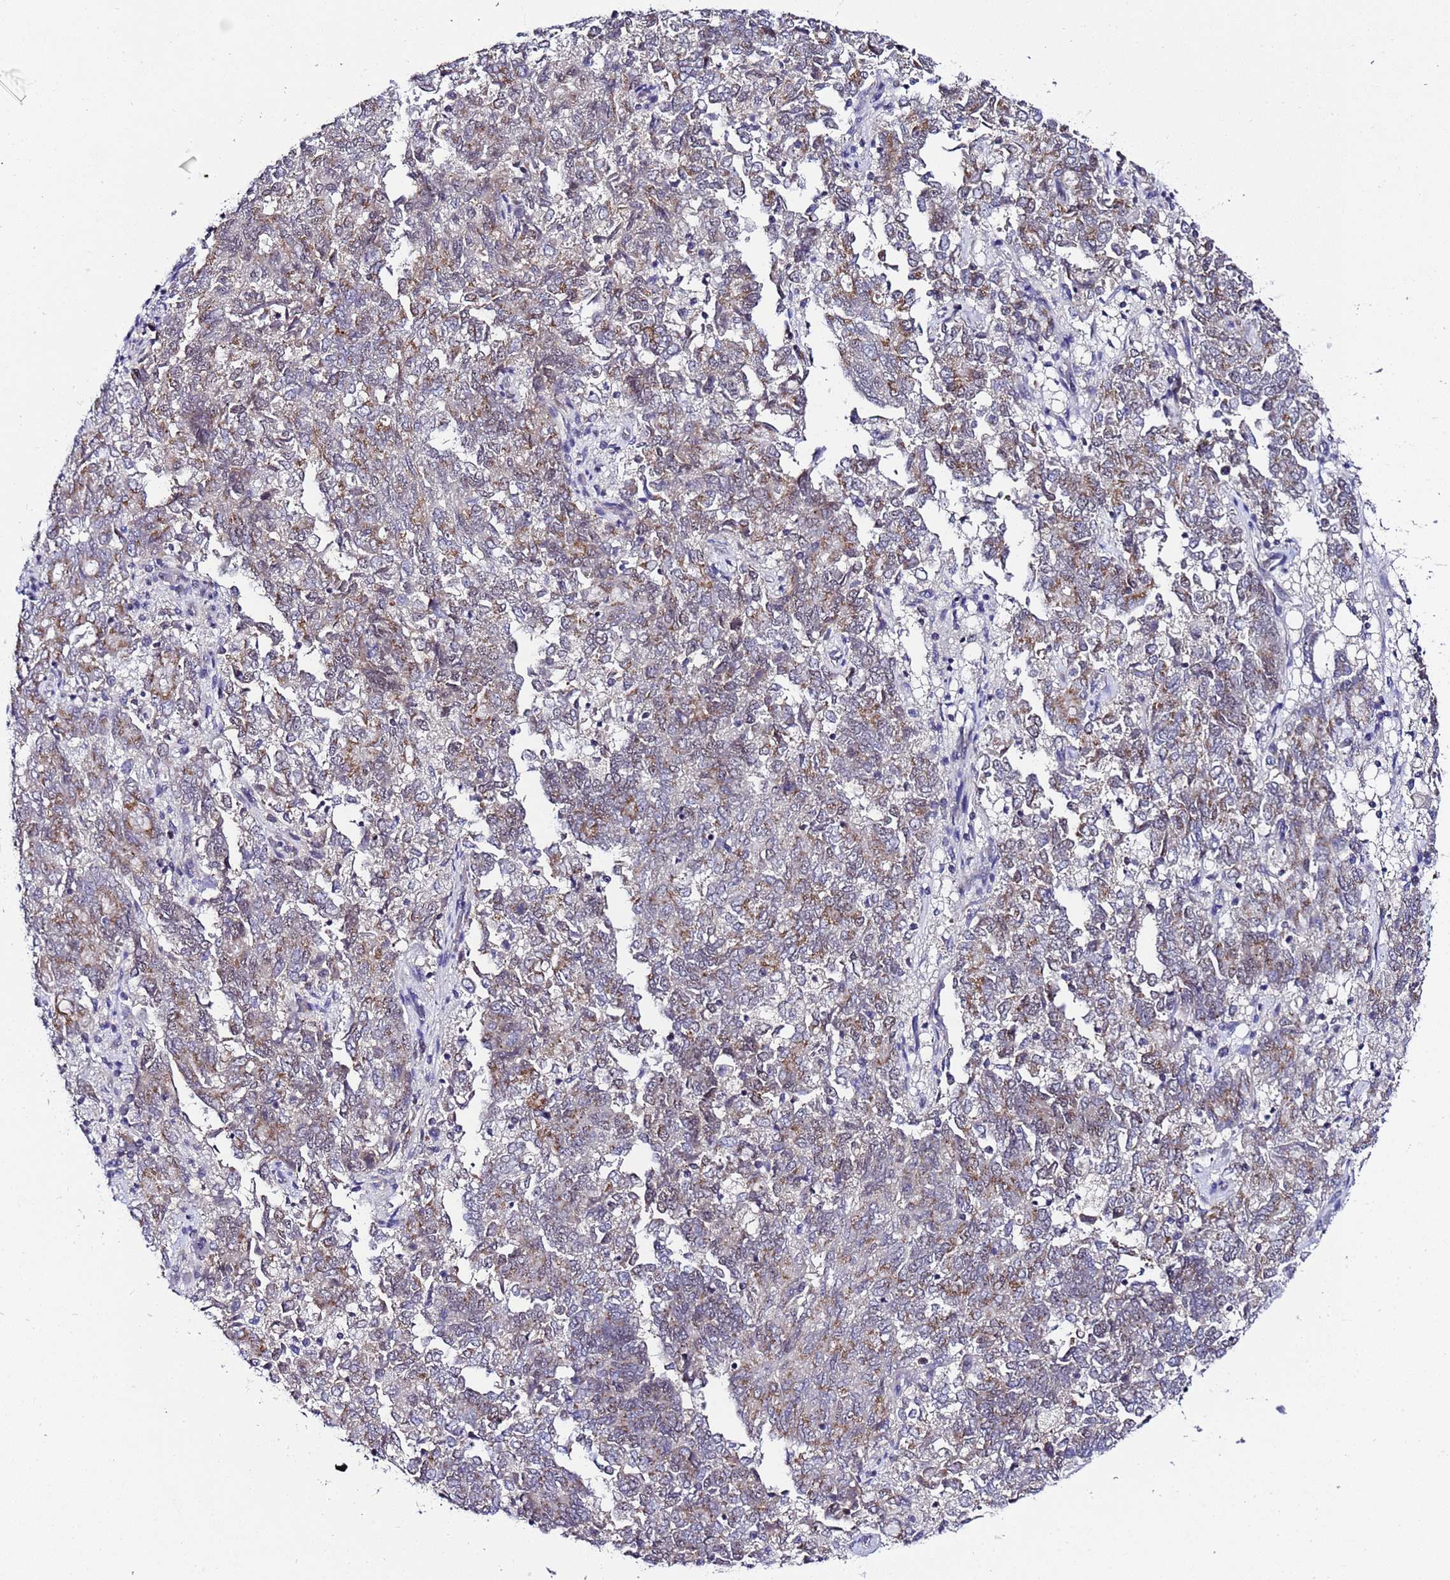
{"staining": {"intensity": "moderate", "quantity": ">75%", "location": "cytoplasmic/membranous"}, "tissue": "endometrial cancer", "cell_type": "Tumor cells", "image_type": "cancer", "snomed": [{"axis": "morphology", "description": "Adenocarcinoma, NOS"}, {"axis": "topography", "description": "Endometrium"}], "caption": "Immunohistochemical staining of adenocarcinoma (endometrial) displays medium levels of moderate cytoplasmic/membranous protein staining in about >75% of tumor cells.", "gene": "C19orf47", "patient": {"sex": "female", "age": 80}}